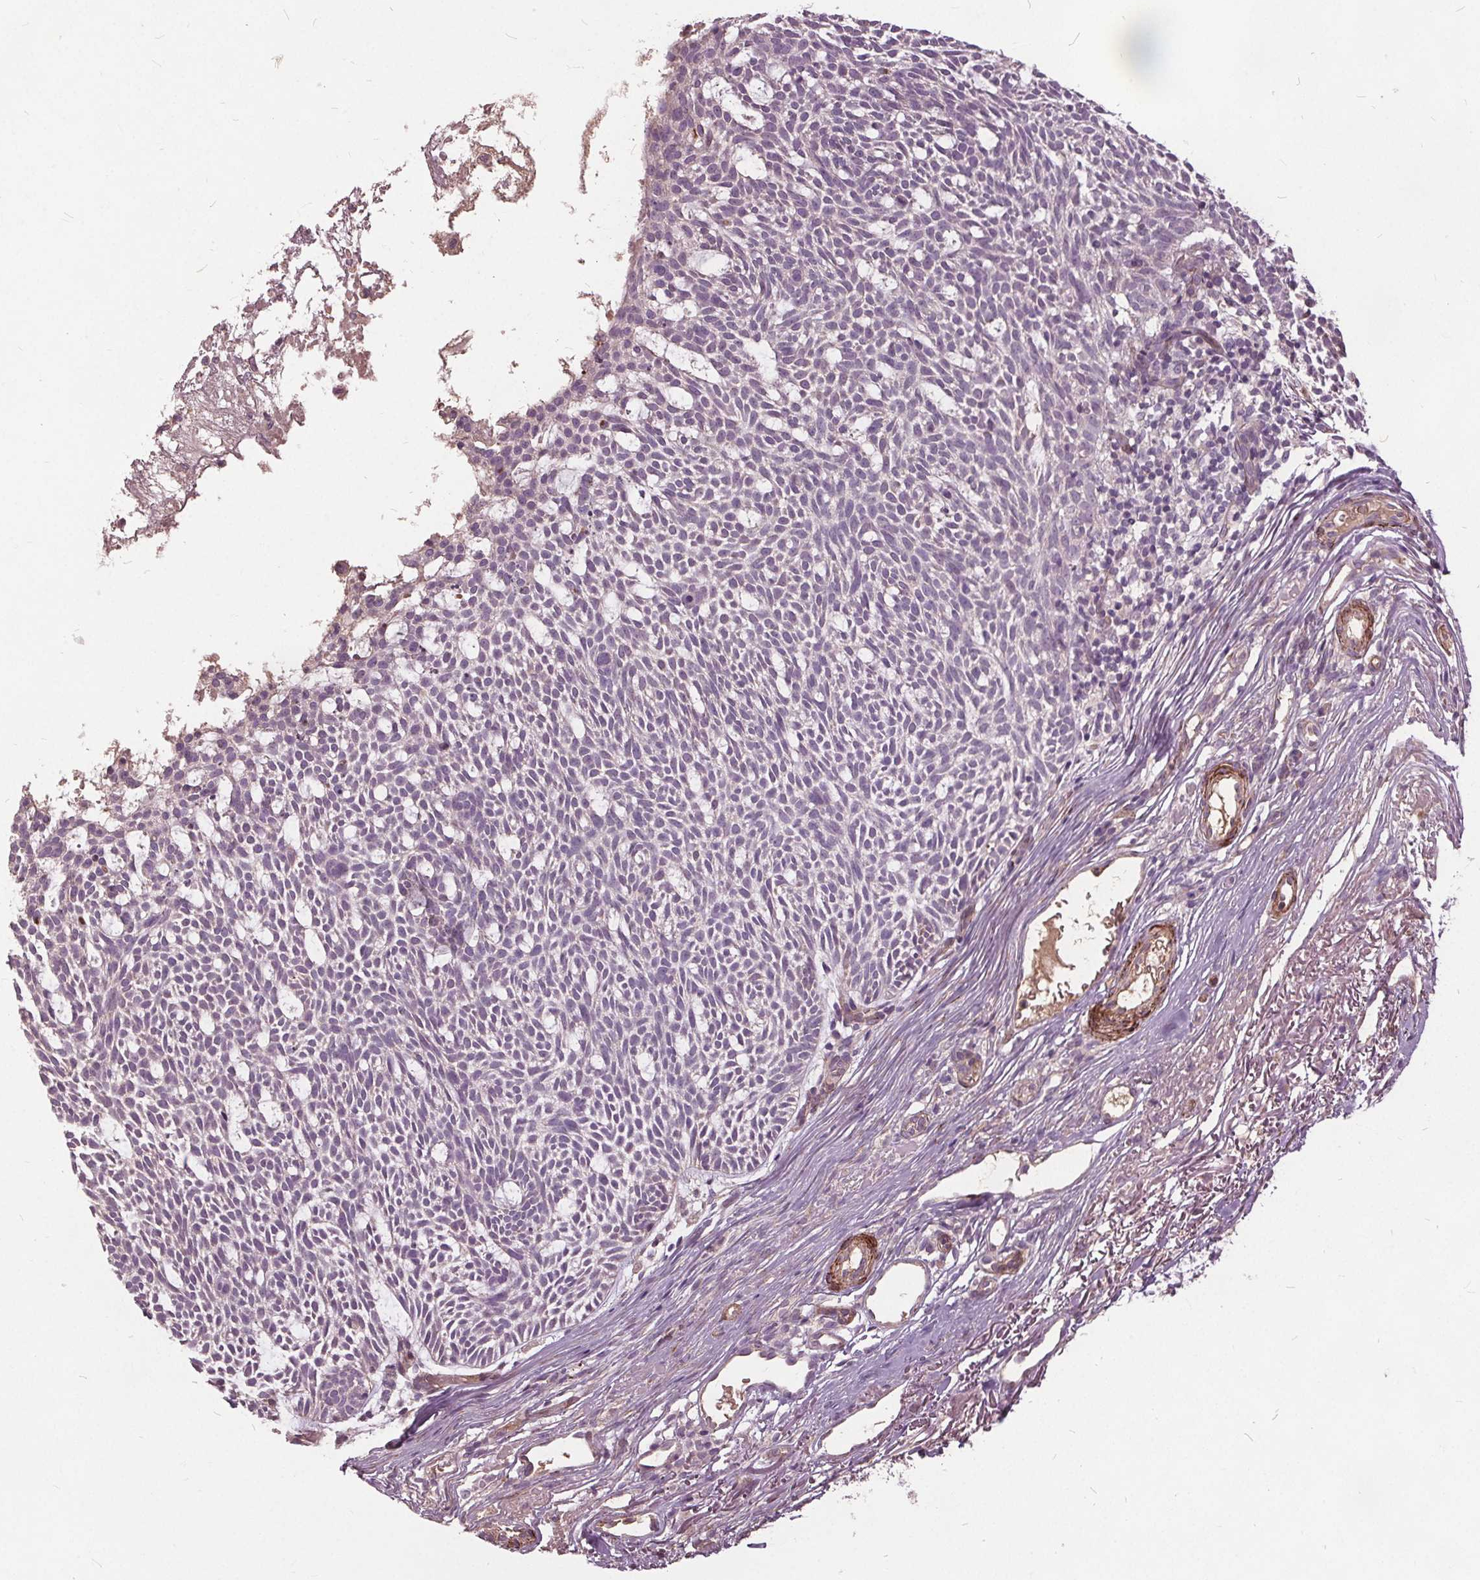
{"staining": {"intensity": "negative", "quantity": "none", "location": "none"}, "tissue": "skin cancer", "cell_type": "Tumor cells", "image_type": "cancer", "snomed": [{"axis": "morphology", "description": "Normal tissue, NOS"}, {"axis": "morphology", "description": "Basal cell carcinoma"}, {"axis": "topography", "description": "Skin"}], "caption": "Immunohistochemistry (IHC) histopathology image of neoplastic tissue: human skin cancer stained with DAB shows no significant protein staining in tumor cells.", "gene": "PDGFD", "patient": {"sex": "male", "age": 68}}